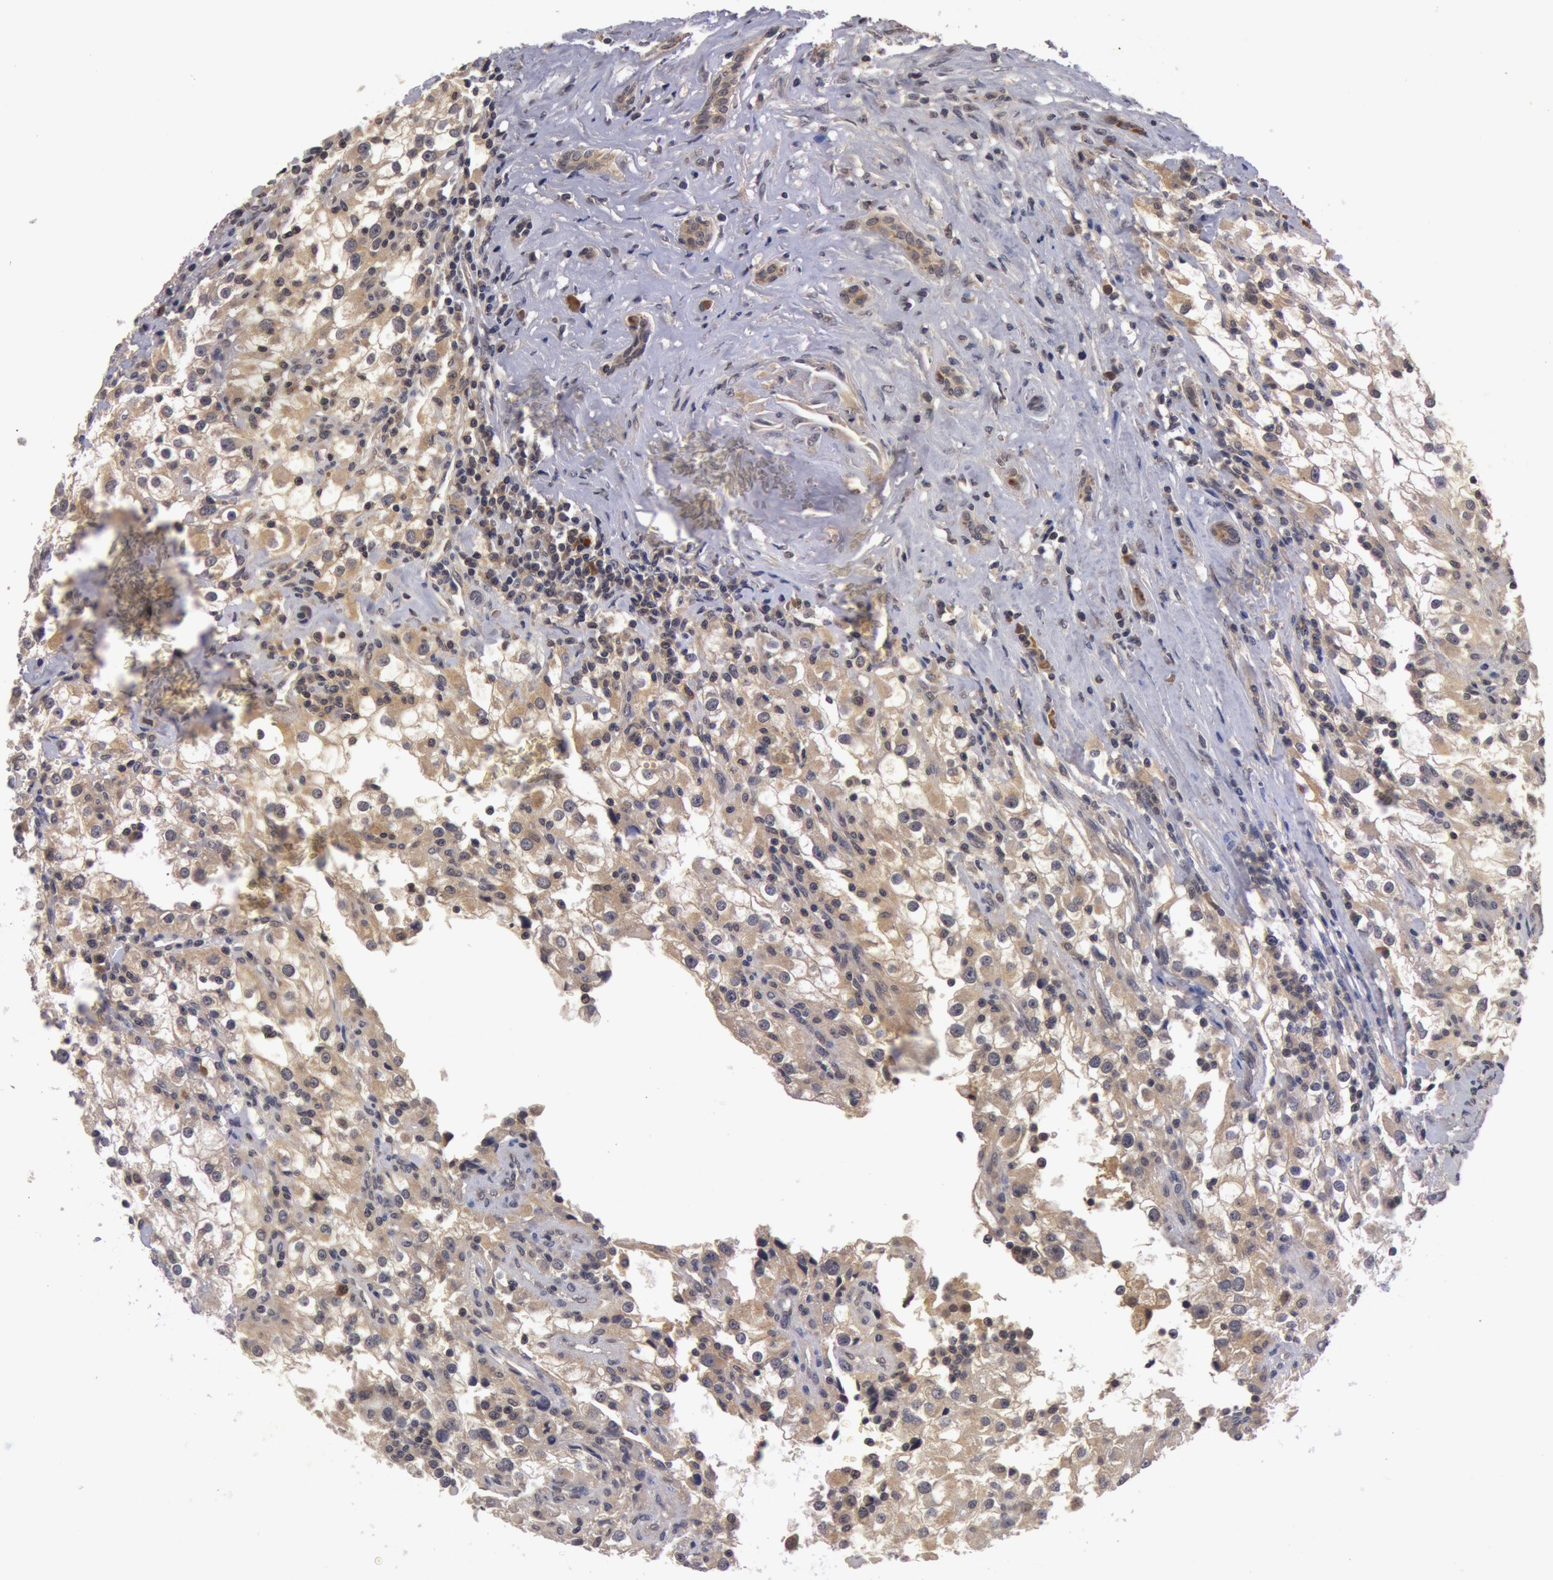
{"staining": {"intensity": "weak", "quantity": ">75%", "location": "cytoplasmic/membranous"}, "tissue": "renal cancer", "cell_type": "Tumor cells", "image_type": "cancer", "snomed": [{"axis": "morphology", "description": "Adenocarcinoma, NOS"}, {"axis": "topography", "description": "Kidney"}], "caption": "Weak cytoplasmic/membranous staining is present in about >75% of tumor cells in adenocarcinoma (renal).", "gene": "BCHE", "patient": {"sex": "female", "age": 52}}